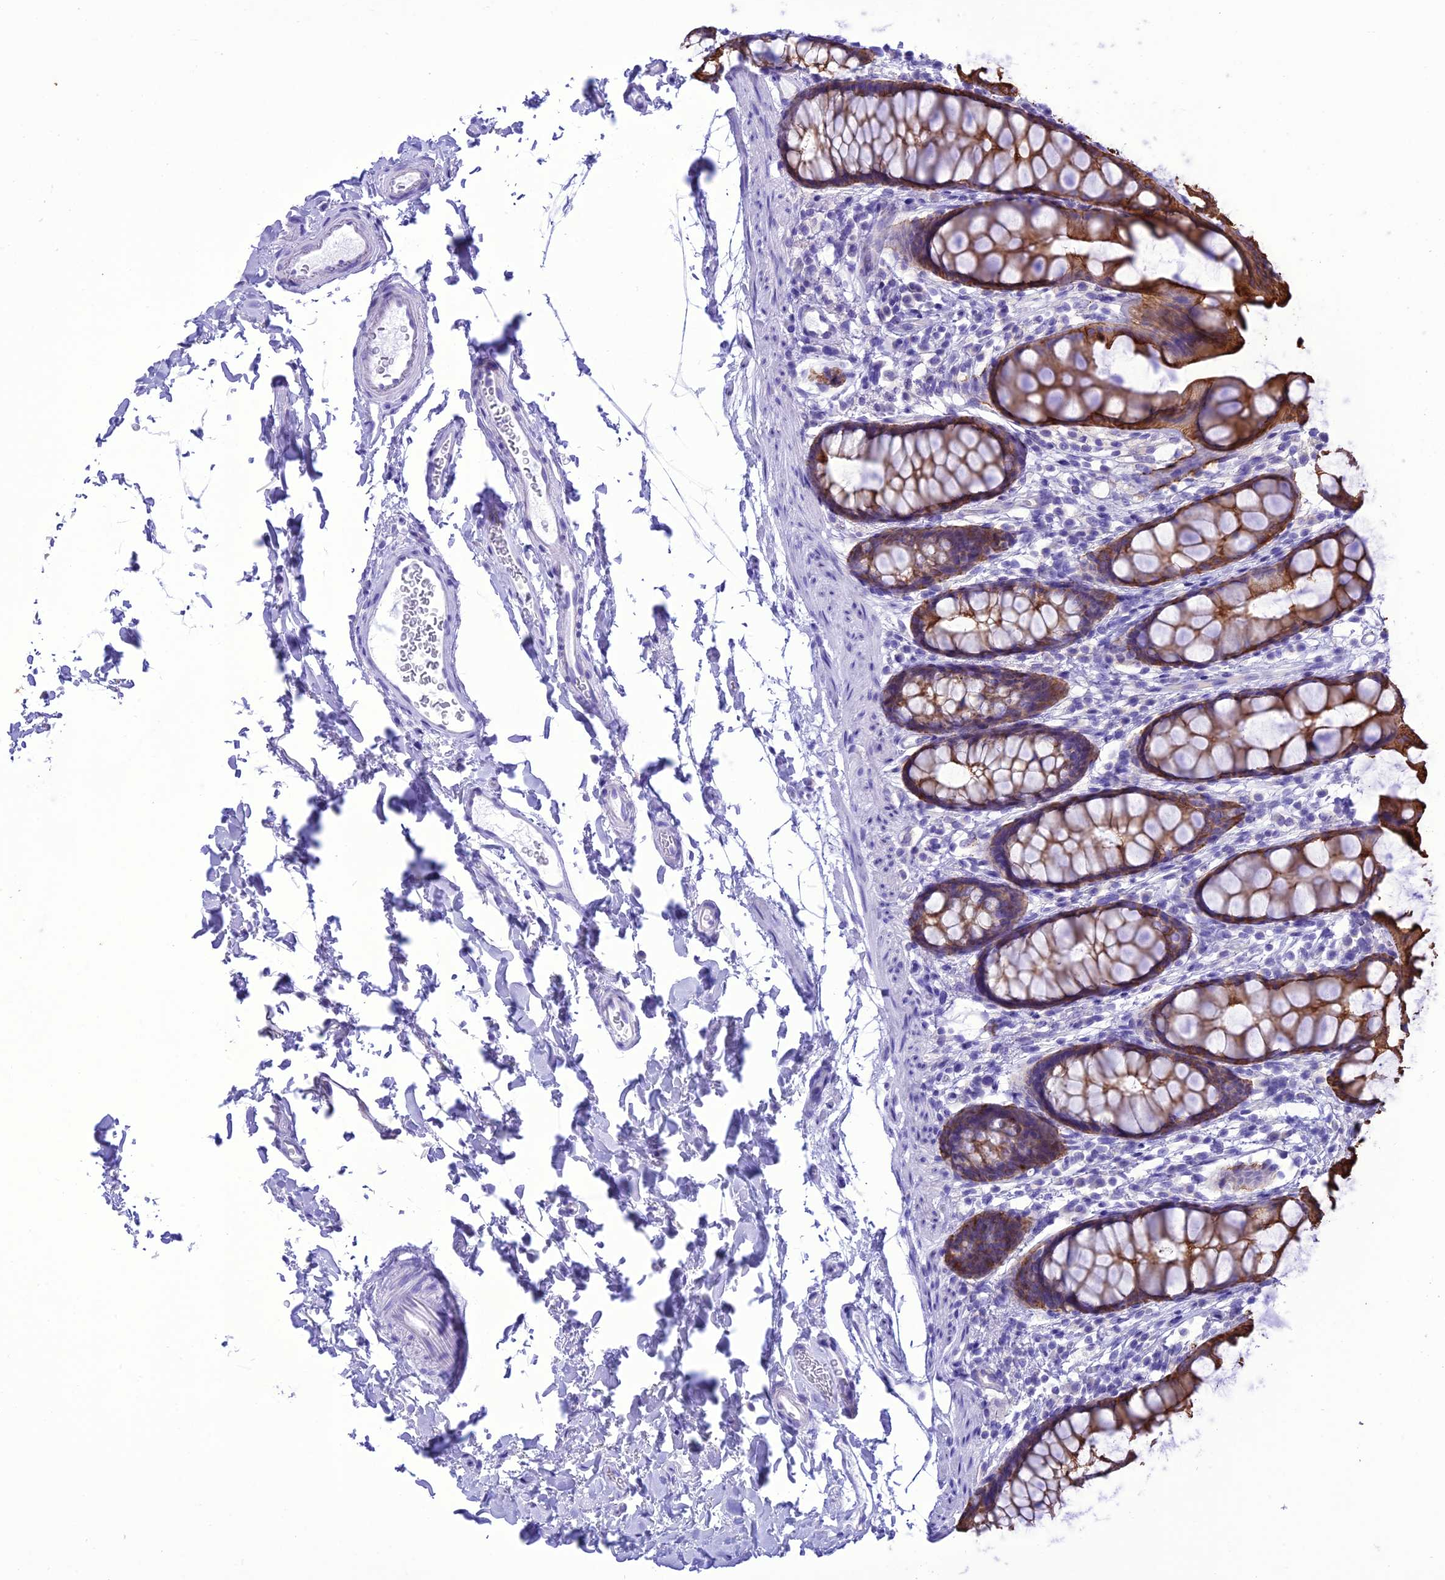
{"staining": {"intensity": "moderate", "quantity": ">75%", "location": "cytoplasmic/membranous"}, "tissue": "rectum", "cell_type": "Glandular cells", "image_type": "normal", "snomed": [{"axis": "morphology", "description": "Normal tissue, NOS"}, {"axis": "topography", "description": "Rectum"}], "caption": "Protein positivity by immunohistochemistry (IHC) displays moderate cytoplasmic/membranous staining in about >75% of glandular cells in normal rectum. The staining was performed using DAB (3,3'-diaminobenzidine) to visualize the protein expression in brown, while the nuclei were stained in blue with hematoxylin (Magnification: 20x).", "gene": "VPS52", "patient": {"sex": "female", "age": 65}}